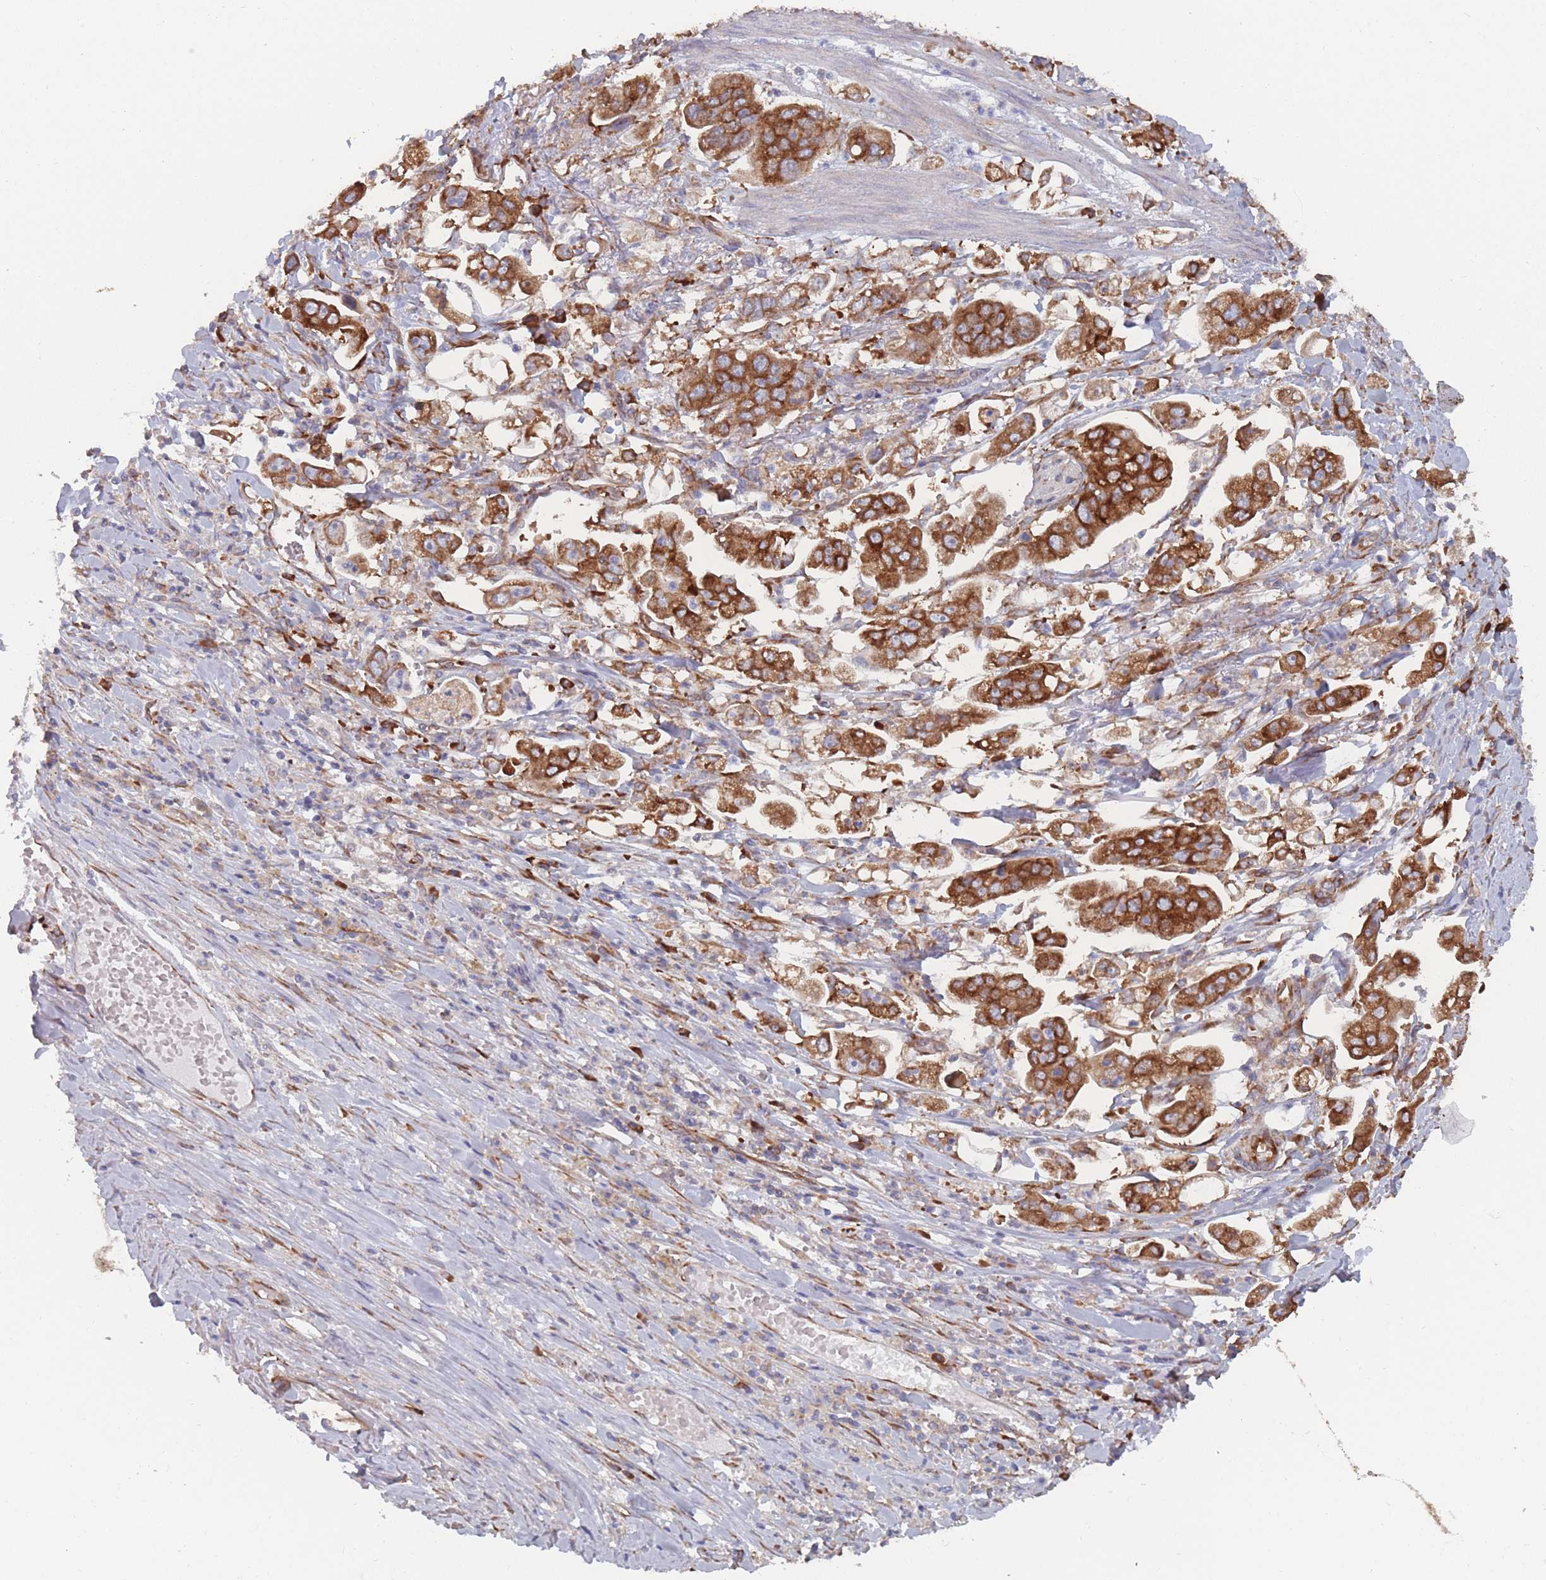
{"staining": {"intensity": "strong", "quantity": ">75%", "location": "cytoplasmic/membranous"}, "tissue": "stomach cancer", "cell_type": "Tumor cells", "image_type": "cancer", "snomed": [{"axis": "morphology", "description": "Adenocarcinoma, NOS"}, {"axis": "topography", "description": "Stomach"}], "caption": "Strong cytoplasmic/membranous positivity for a protein is seen in about >75% of tumor cells of stomach adenocarcinoma using IHC.", "gene": "EEF1B2", "patient": {"sex": "male", "age": 62}}